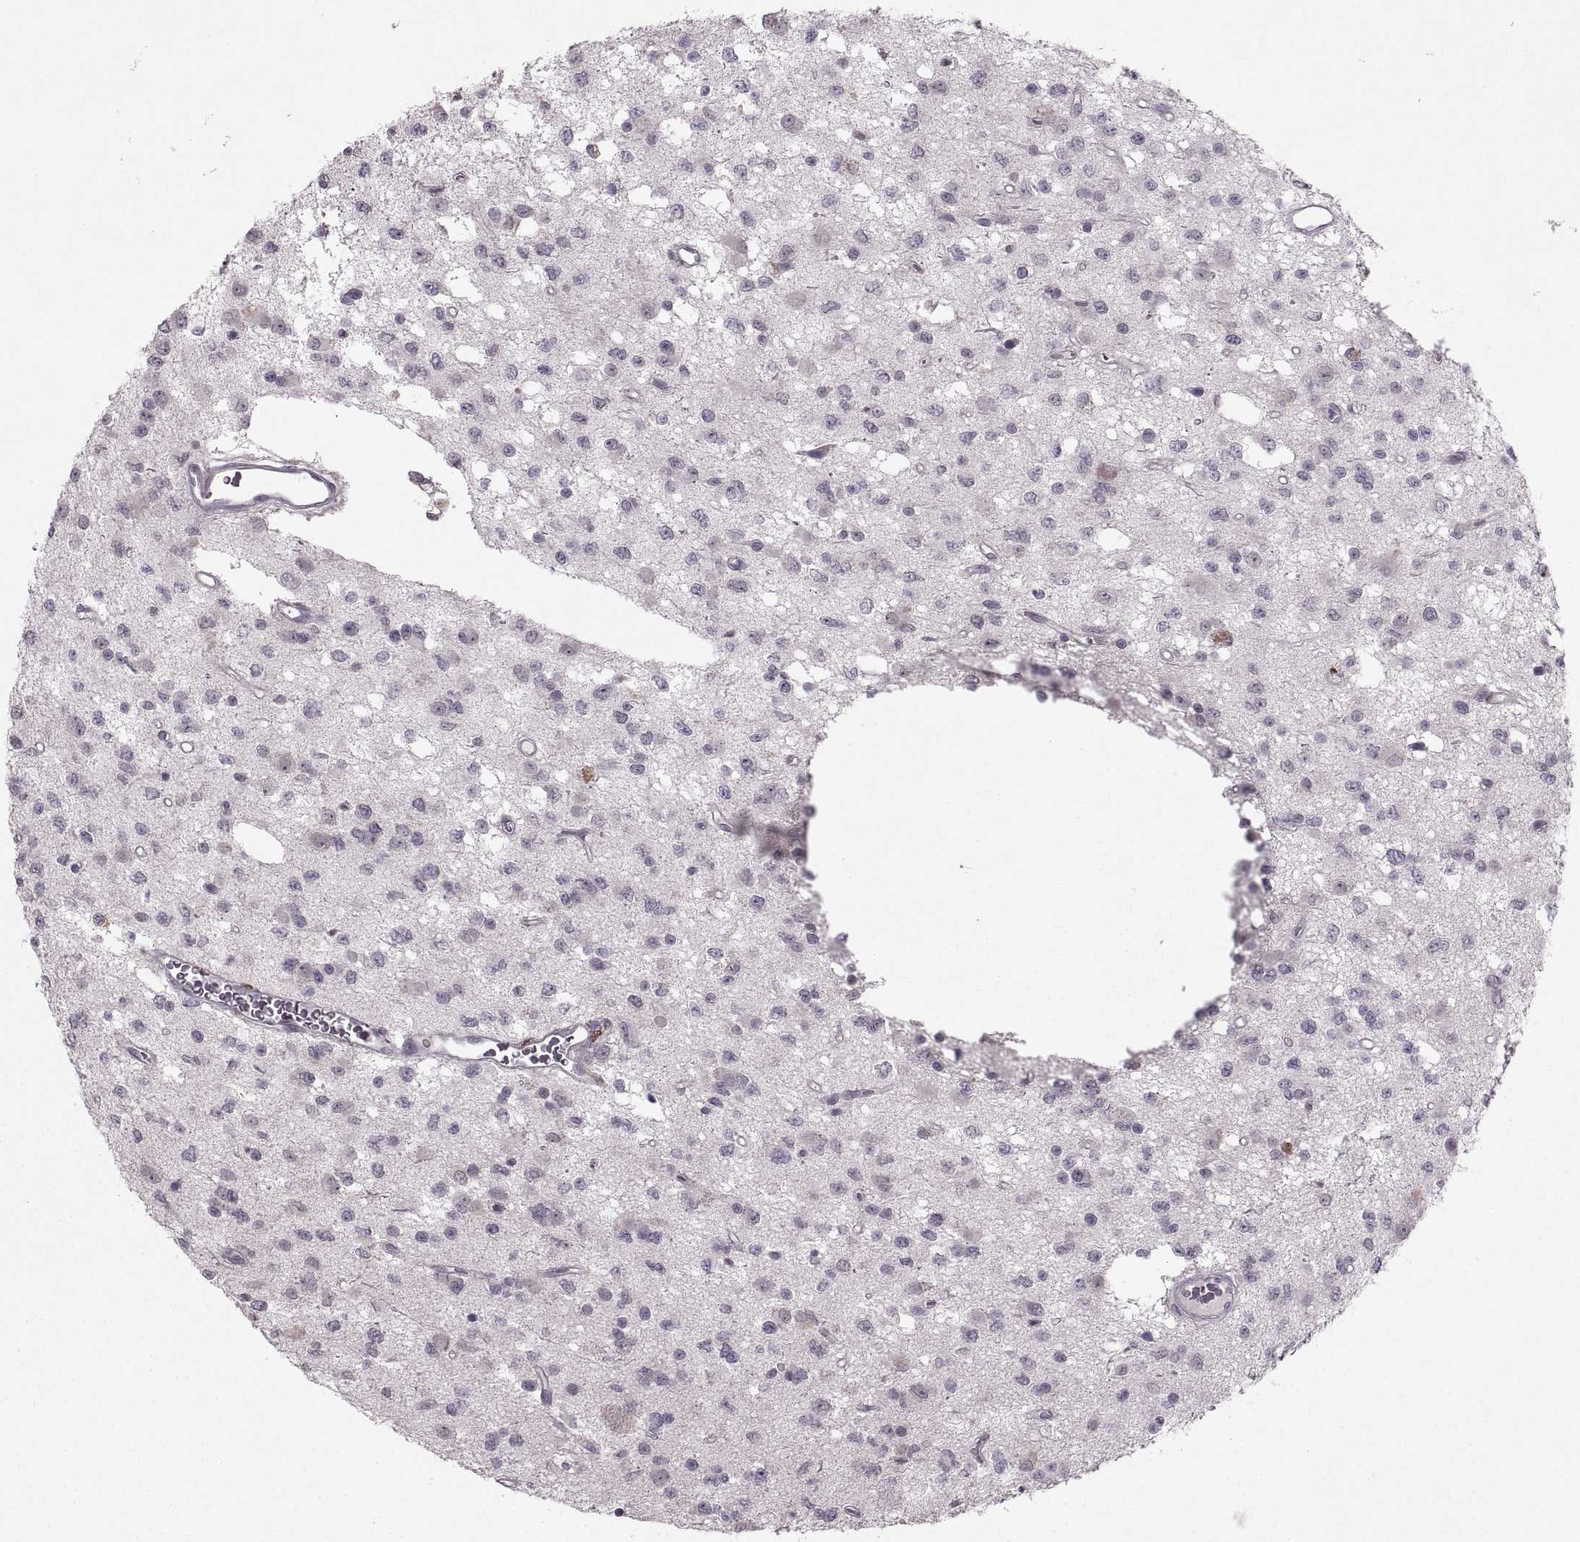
{"staining": {"intensity": "negative", "quantity": "none", "location": "none"}, "tissue": "glioma", "cell_type": "Tumor cells", "image_type": "cancer", "snomed": [{"axis": "morphology", "description": "Glioma, malignant, Low grade"}, {"axis": "topography", "description": "Brain"}], "caption": "High magnification brightfield microscopy of malignant low-grade glioma stained with DAB (3,3'-diaminobenzidine) (brown) and counterstained with hematoxylin (blue): tumor cells show no significant positivity.", "gene": "MGAT4D", "patient": {"sex": "female", "age": 45}}